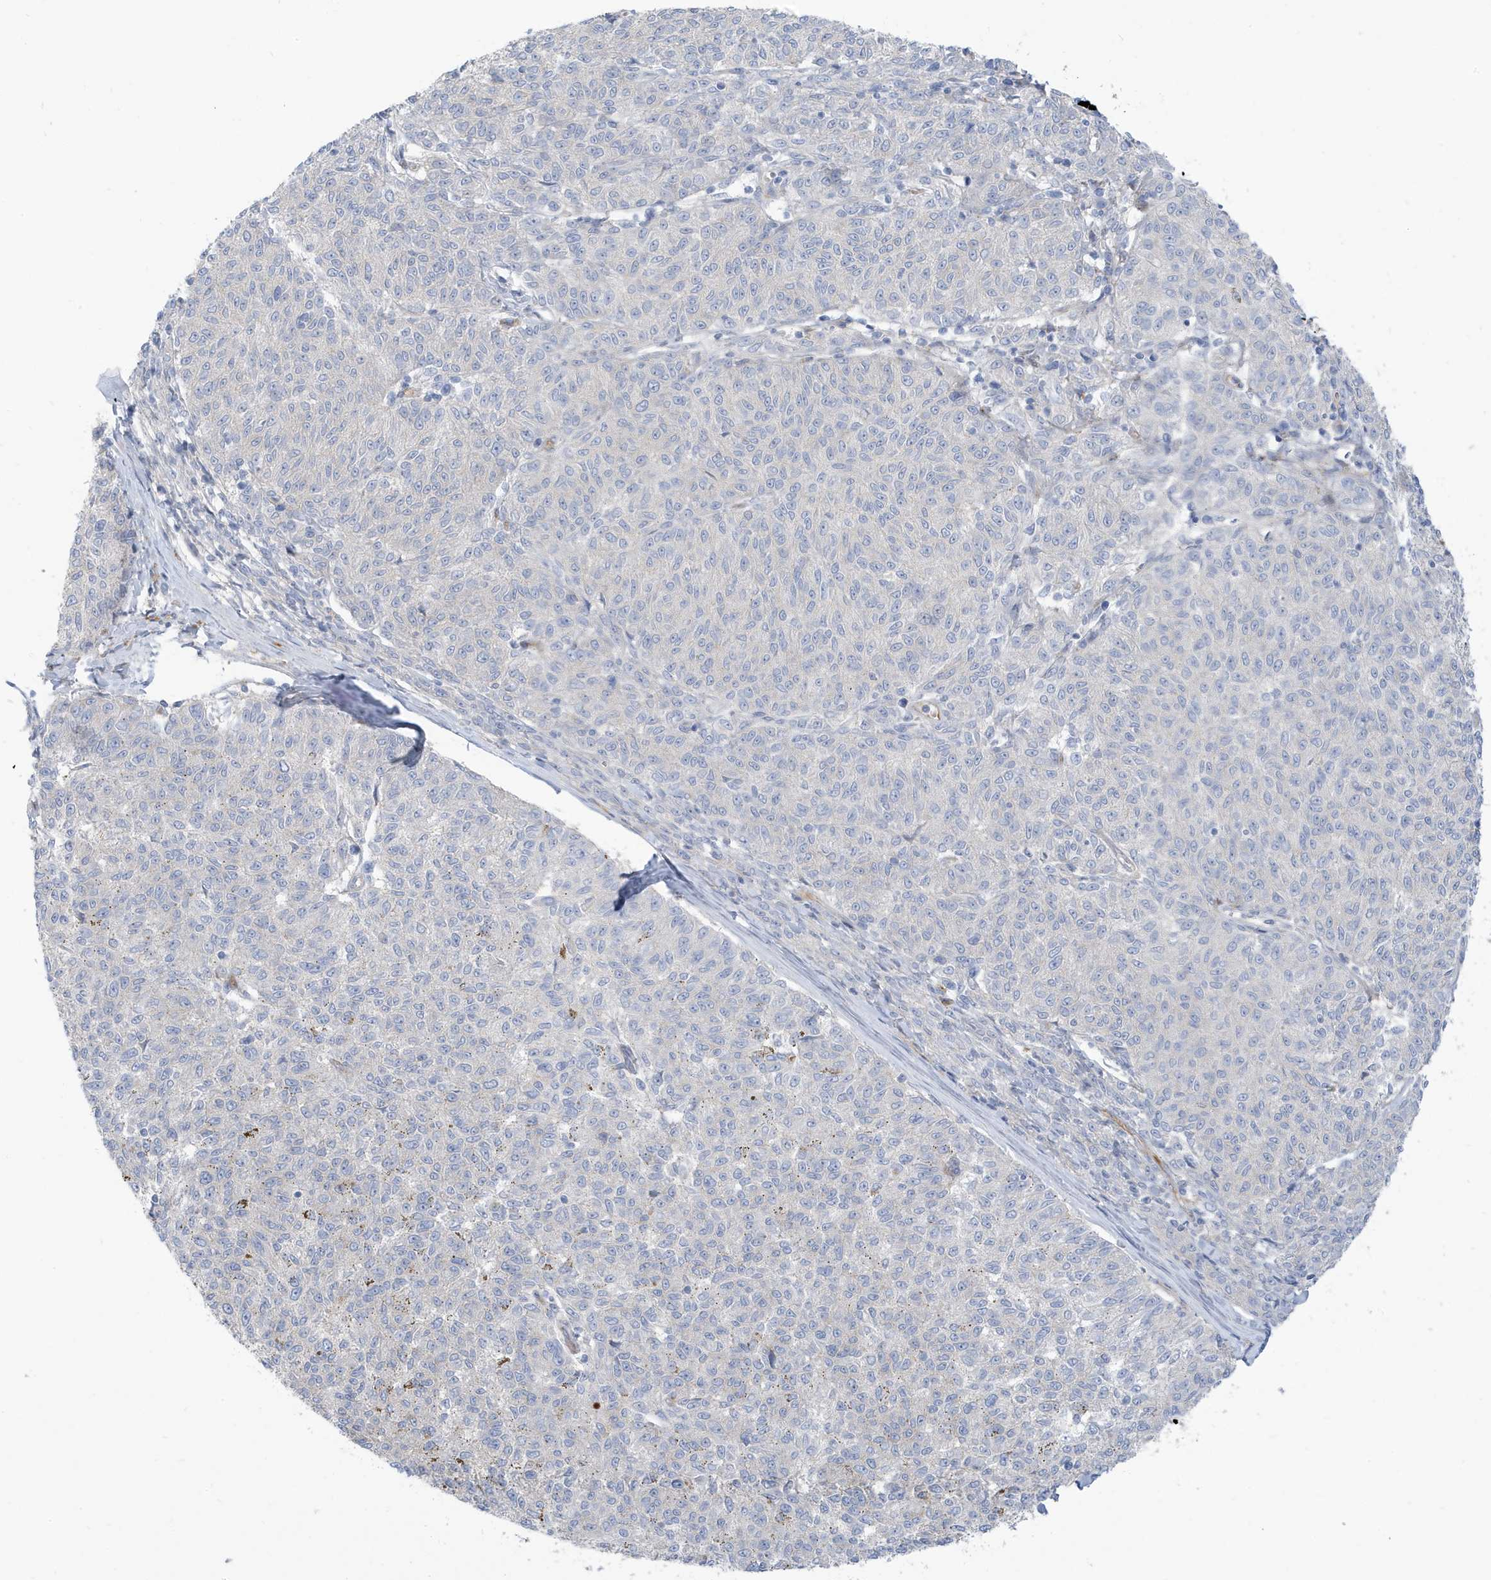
{"staining": {"intensity": "negative", "quantity": "none", "location": "none"}, "tissue": "melanoma", "cell_type": "Tumor cells", "image_type": "cancer", "snomed": [{"axis": "morphology", "description": "Malignant melanoma, NOS"}, {"axis": "topography", "description": "Skin"}], "caption": "This is an IHC histopathology image of melanoma. There is no positivity in tumor cells.", "gene": "ATP13A5", "patient": {"sex": "female", "age": 72}}